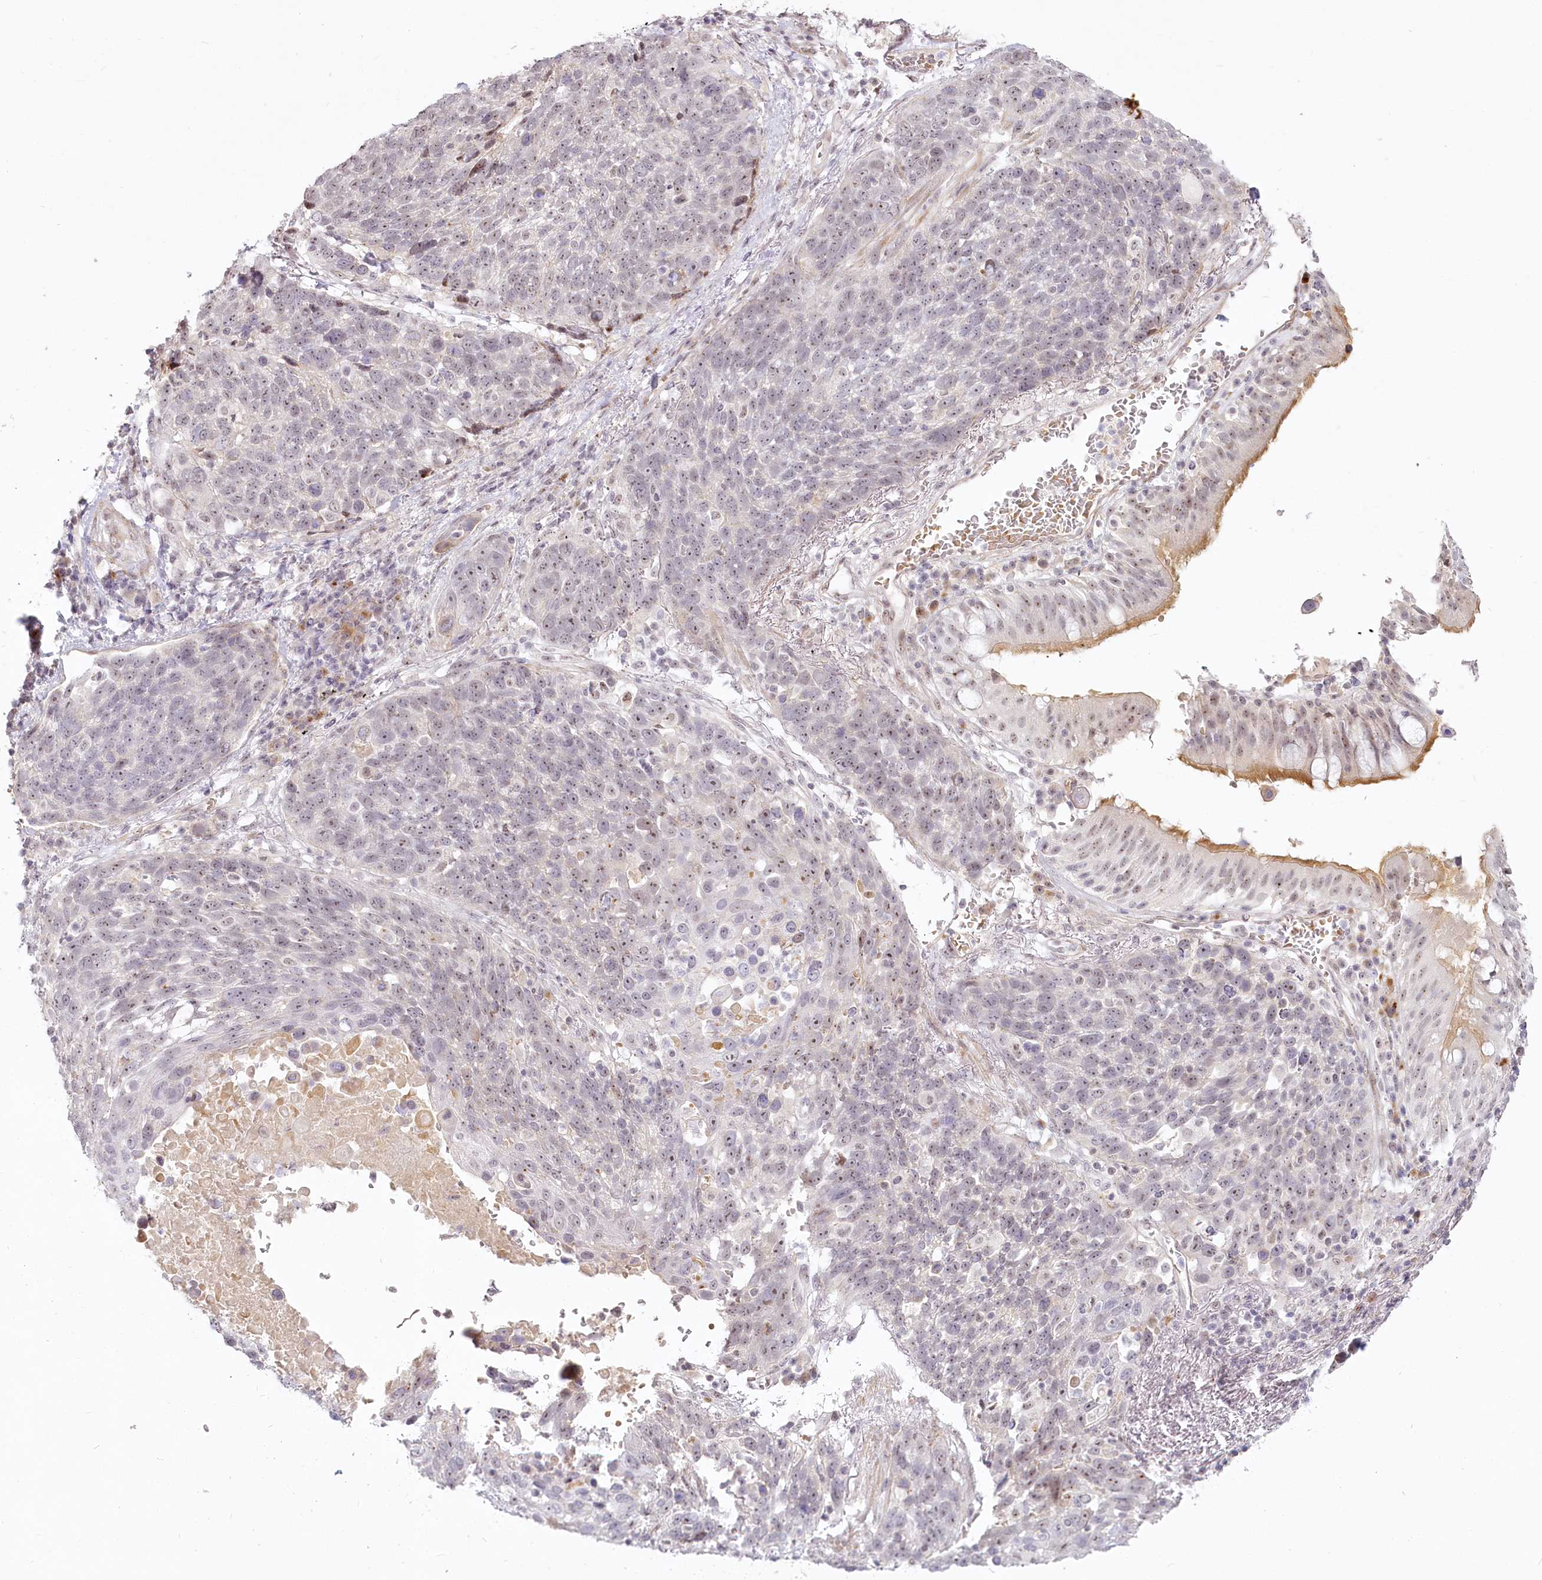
{"staining": {"intensity": "weak", "quantity": "<25%", "location": "nuclear"}, "tissue": "lung cancer", "cell_type": "Tumor cells", "image_type": "cancer", "snomed": [{"axis": "morphology", "description": "Squamous cell carcinoma, NOS"}, {"axis": "topography", "description": "Lung"}], "caption": "A histopathology image of lung squamous cell carcinoma stained for a protein demonstrates no brown staining in tumor cells.", "gene": "EXOSC7", "patient": {"sex": "male", "age": 66}}